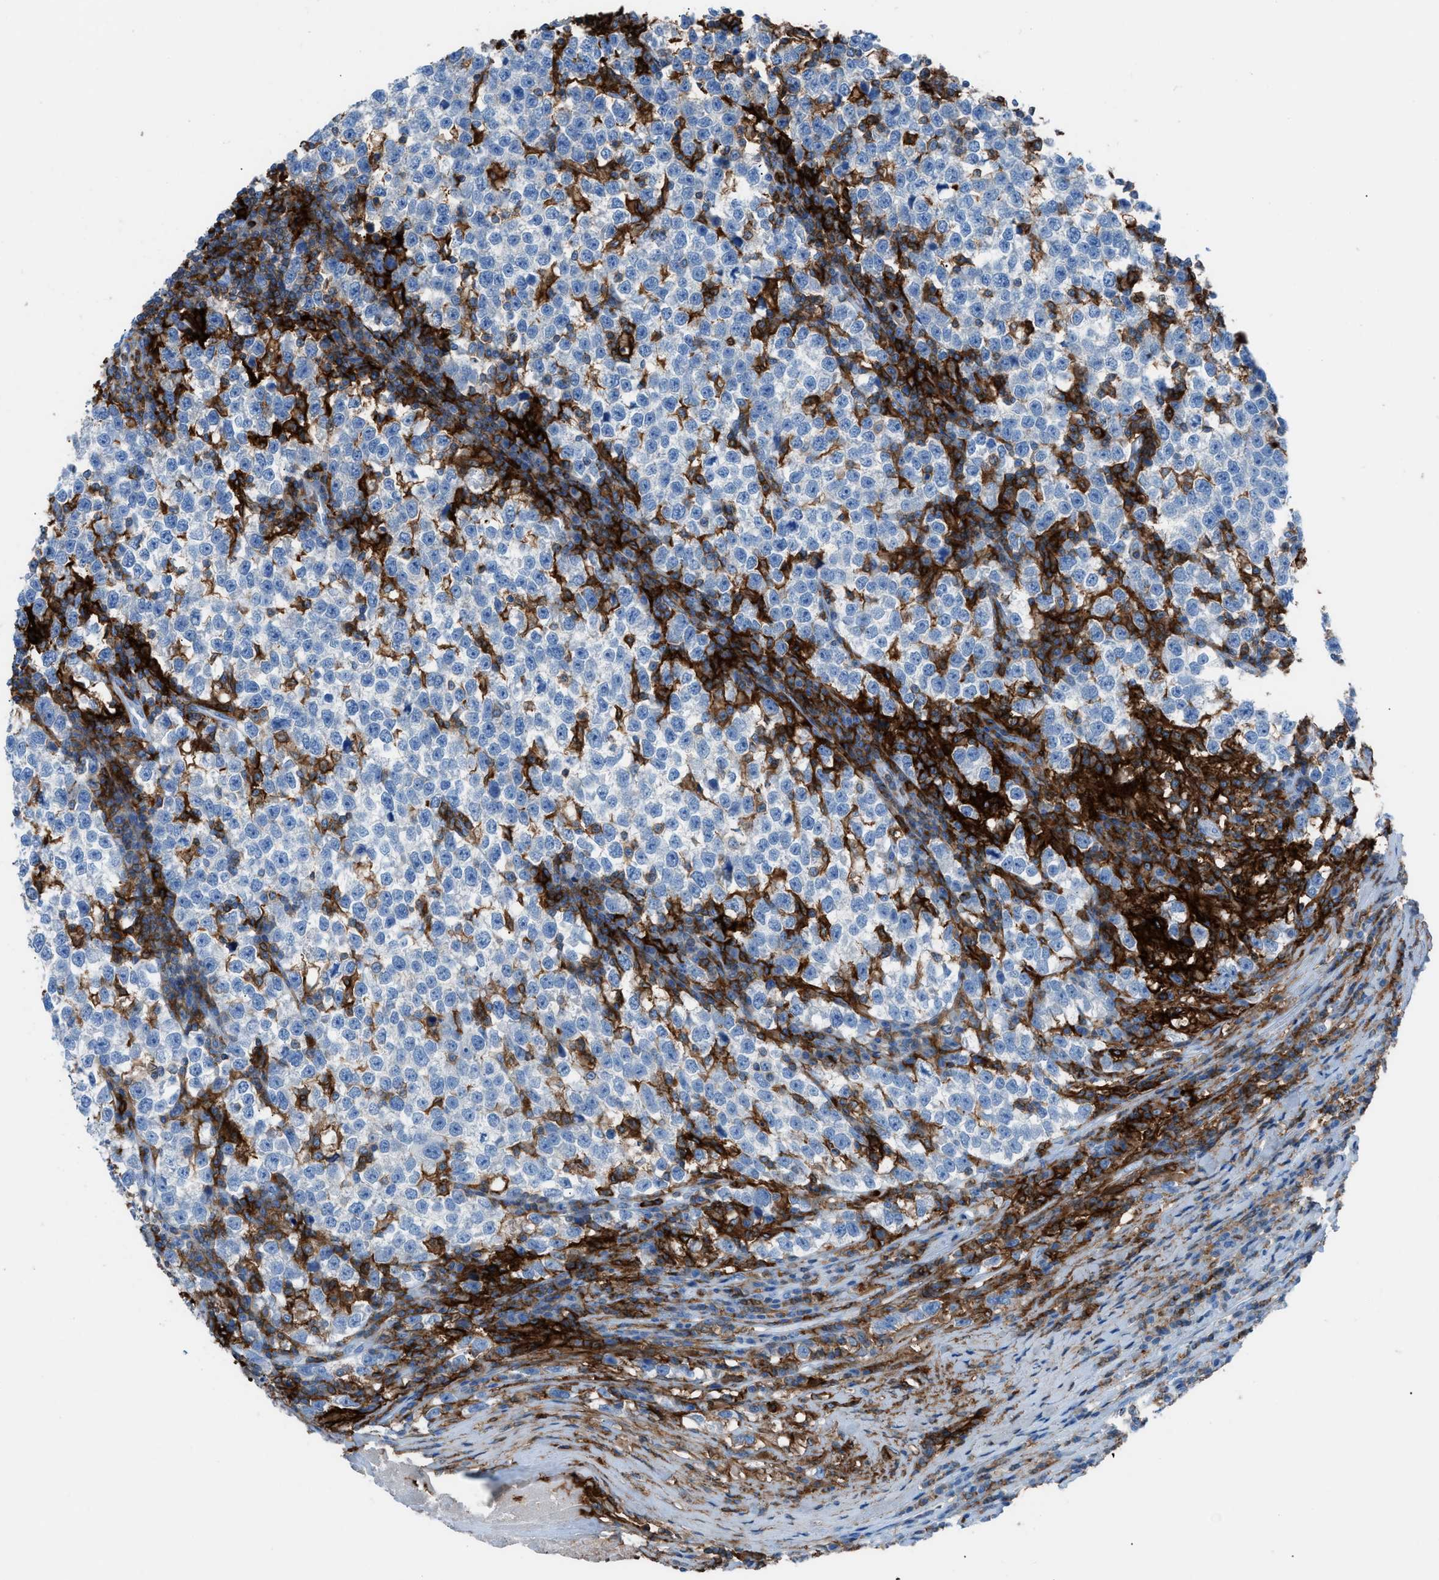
{"staining": {"intensity": "negative", "quantity": "none", "location": "none"}, "tissue": "testis cancer", "cell_type": "Tumor cells", "image_type": "cancer", "snomed": [{"axis": "morphology", "description": "Normal tissue, NOS"}, {"axis": "morphology", "description": "Seminoma, NOS"}, {"axis": "topography", "description": "Testis"}], "caption": "Immunohistochemistry (IHC) photomicrograph of human seminoma (testis) stained for a protein (brown), which displays no staining in tumor cells.", "gene": "ITGB2", "patient": {"sex": "male", "age": 43}}